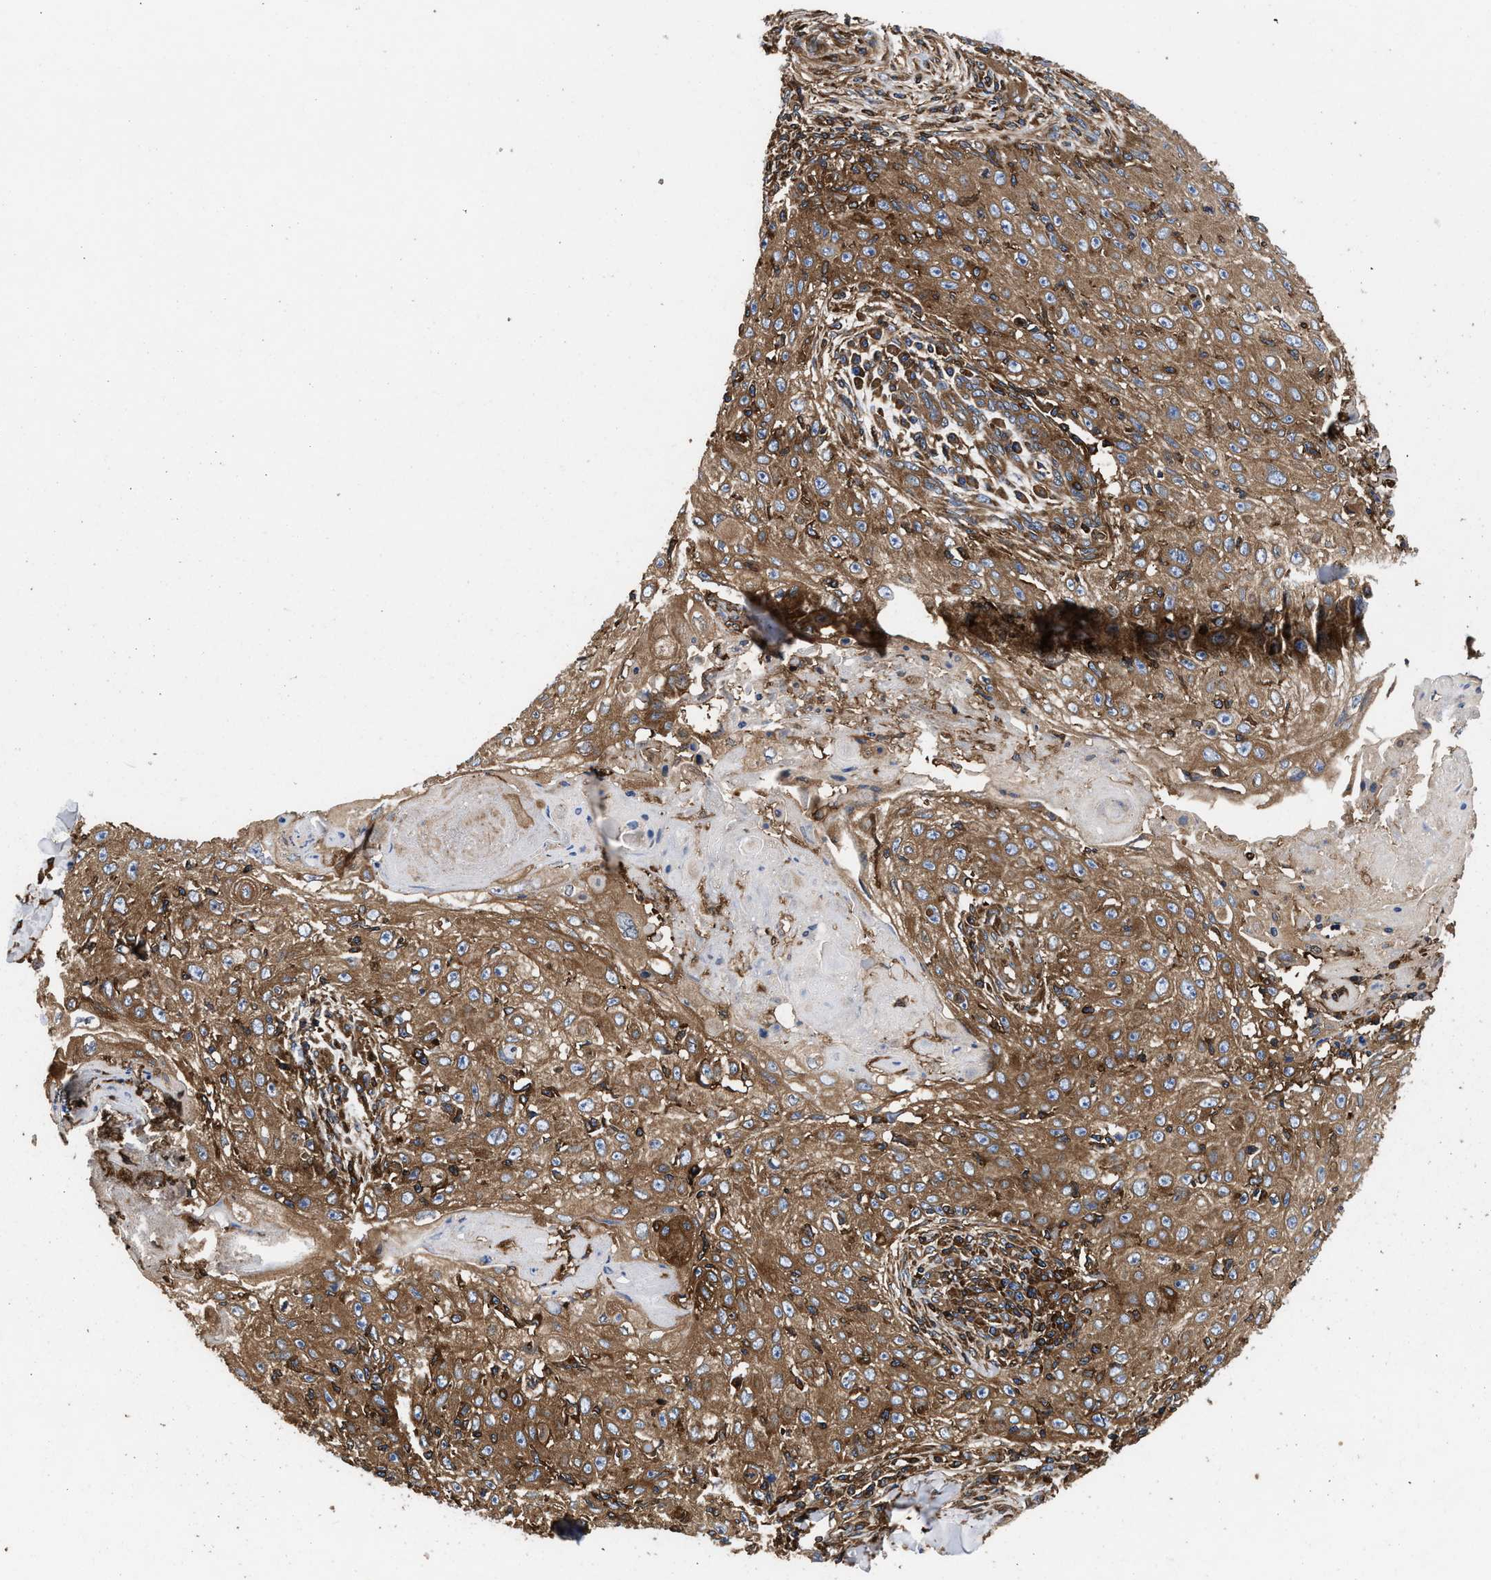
{"staining": {"intensity": "moderate", "quantity": ">75%", "location": "cytoplasmic/membranous"}, "tissue": "skin cancer", "cell_type": "Tumor cells", "image_type": "cancer", "snomed": [{"axis": "morphology", "description": "Squamous cell carcinoma, NOS"}, {"axis": "topography", "description": "Skin"}], "caption": "High-power microscopy captured an immunohistochemistry micrograph of squamous cell carcinoma (skin), revealing moderate cytoplasmic/membranous positivity in about >75% of tumor cells. (brown staining indicates protein expression, while blue staining denotes nuclei).", "gene": "KYAT1", "patient": {"sex": "male", "age": 86}}